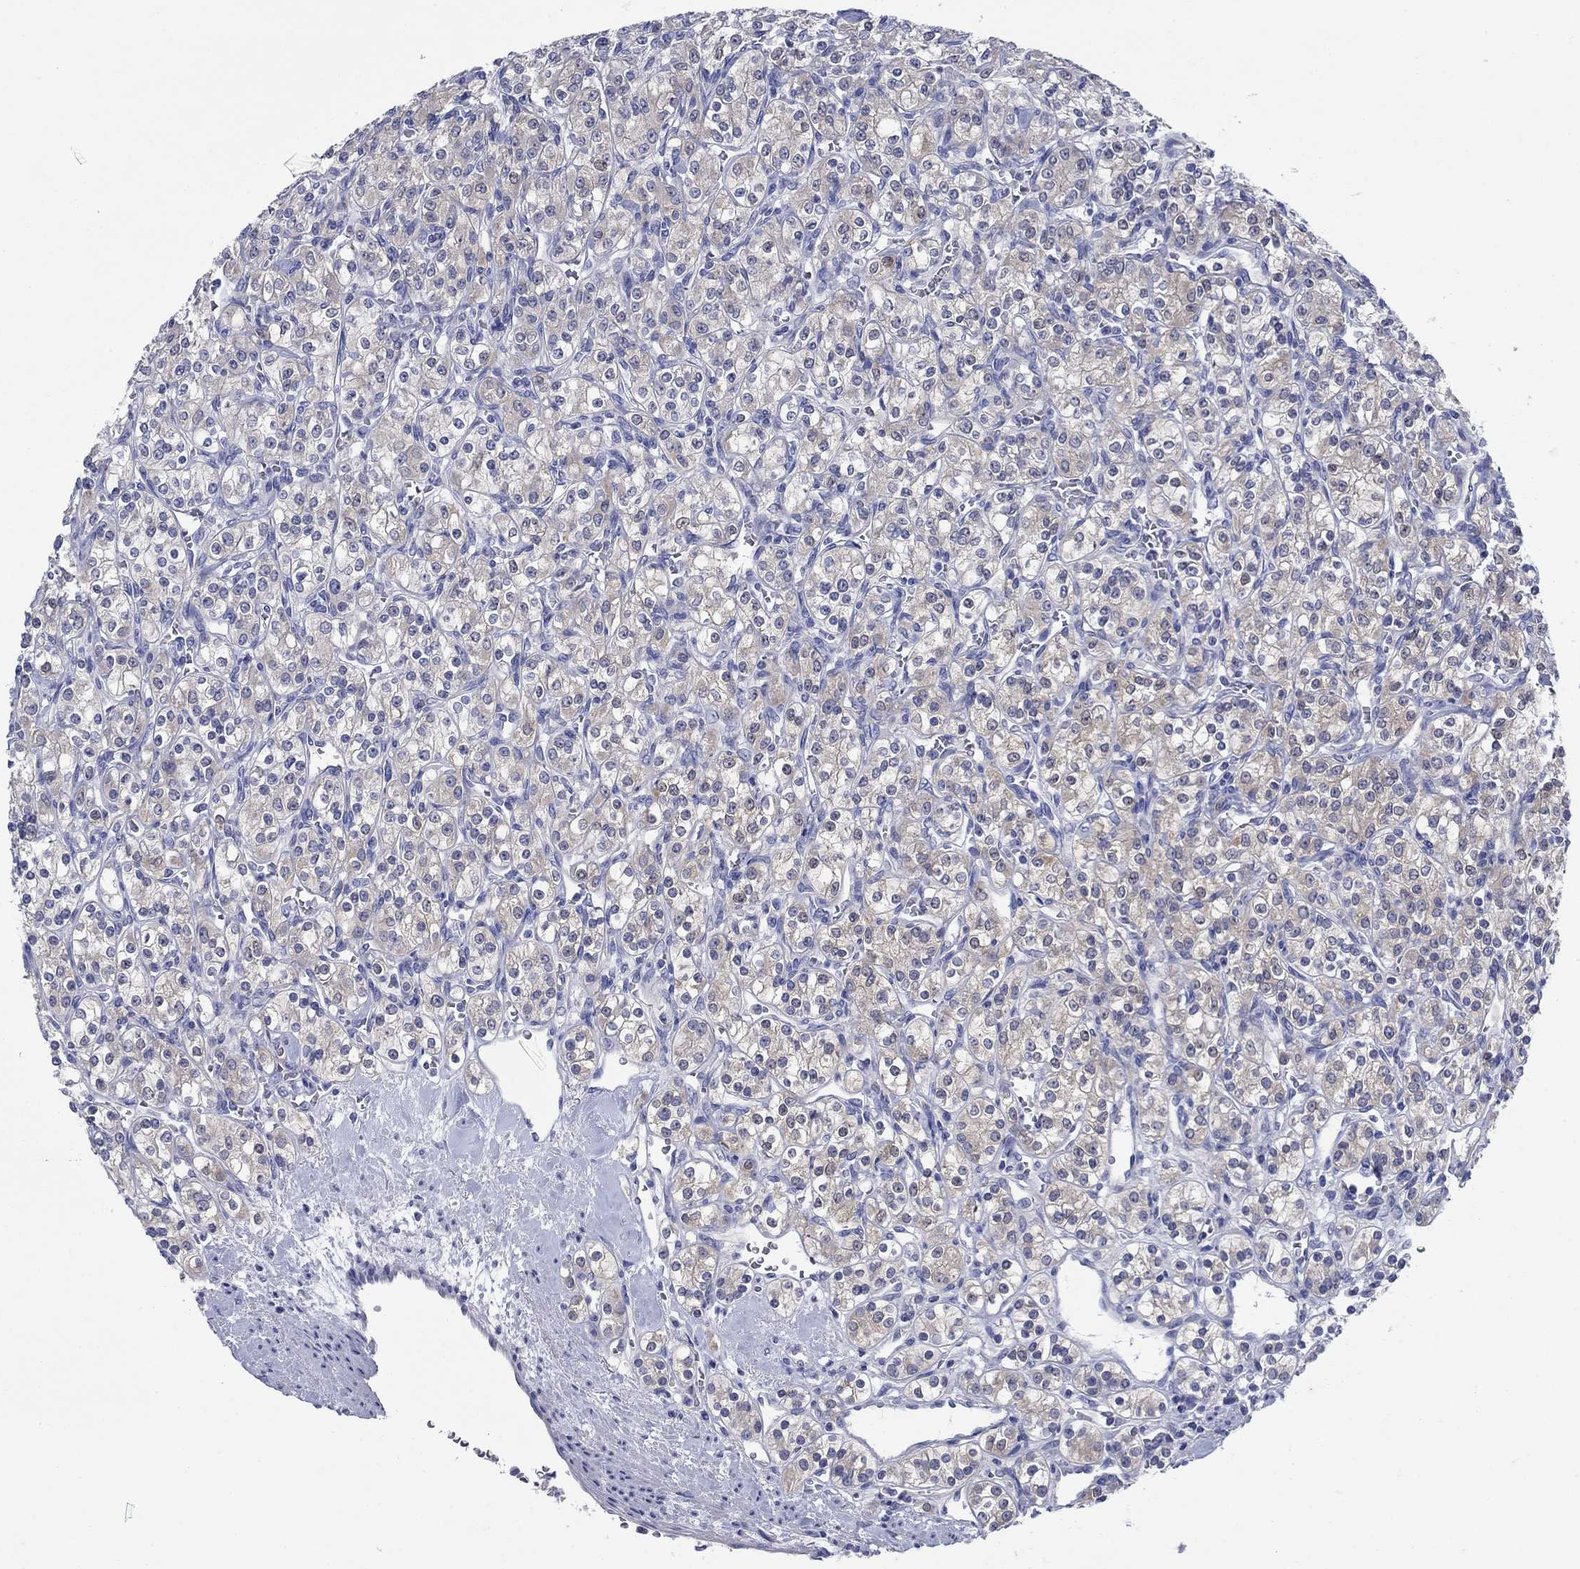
{"staining": {"intensity": "negative", "quantity": "none", "location": "none"}, "tissue": "renal cancer", "cell_type": "Tumor cells", "image_type": "cancer", "snomed": [{"axis": "morphology", "description": "Adenocarcinoma, NOS"}, {"axis": "topography", "description": "Kidney"}], "caption": "Immunohistochemistry (IHC) micrograph of human renal cancer stained for a protein (brown), which exhibits no staining in tumor cells.", "gene": "SULT2B1", "patient": {"sex": "male", "age": 77}}